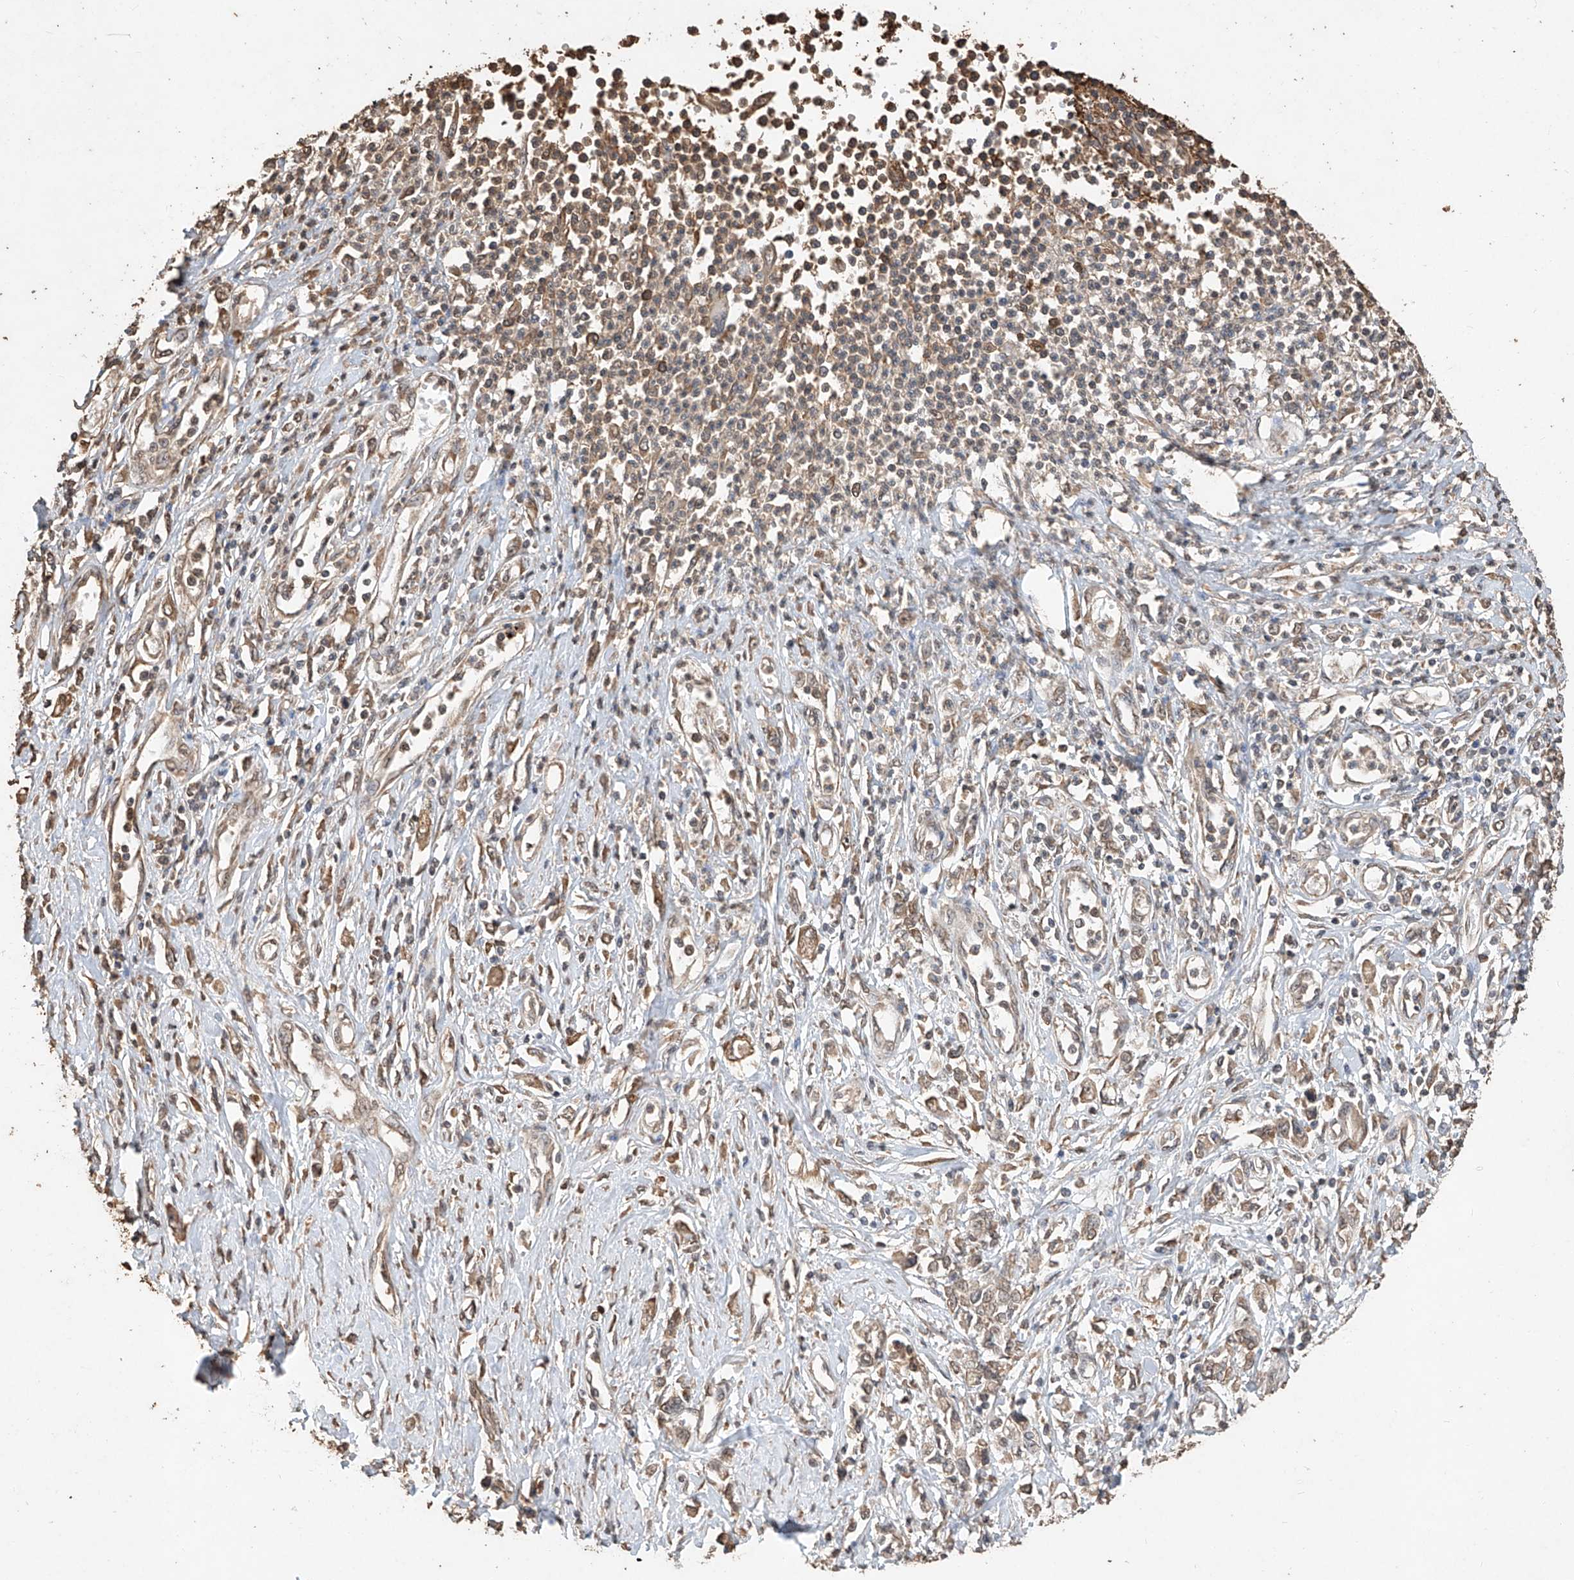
{"staining": {"intensity": "moderate", "quantity": ">75%", "location": "cytoplasmic/membranous"}, "tissue": "stomach cancer", "cell_type": "Tumor cells", "image_type": "cancer", "snomed": [{"axis": "morphology", "description": "Adenocarcinoma, NOS"}, {"axis": "topography", "description": "Stomach"}], "caption": "The histopathology image reveals staining of stomach cancer (adenocarcinoma), revealing moderate cytoplasmic/membranous protein staining (brown color) within tumor cells.", "gene": "ELOVL1", "patient": {"sex": "female", "age": 76}}